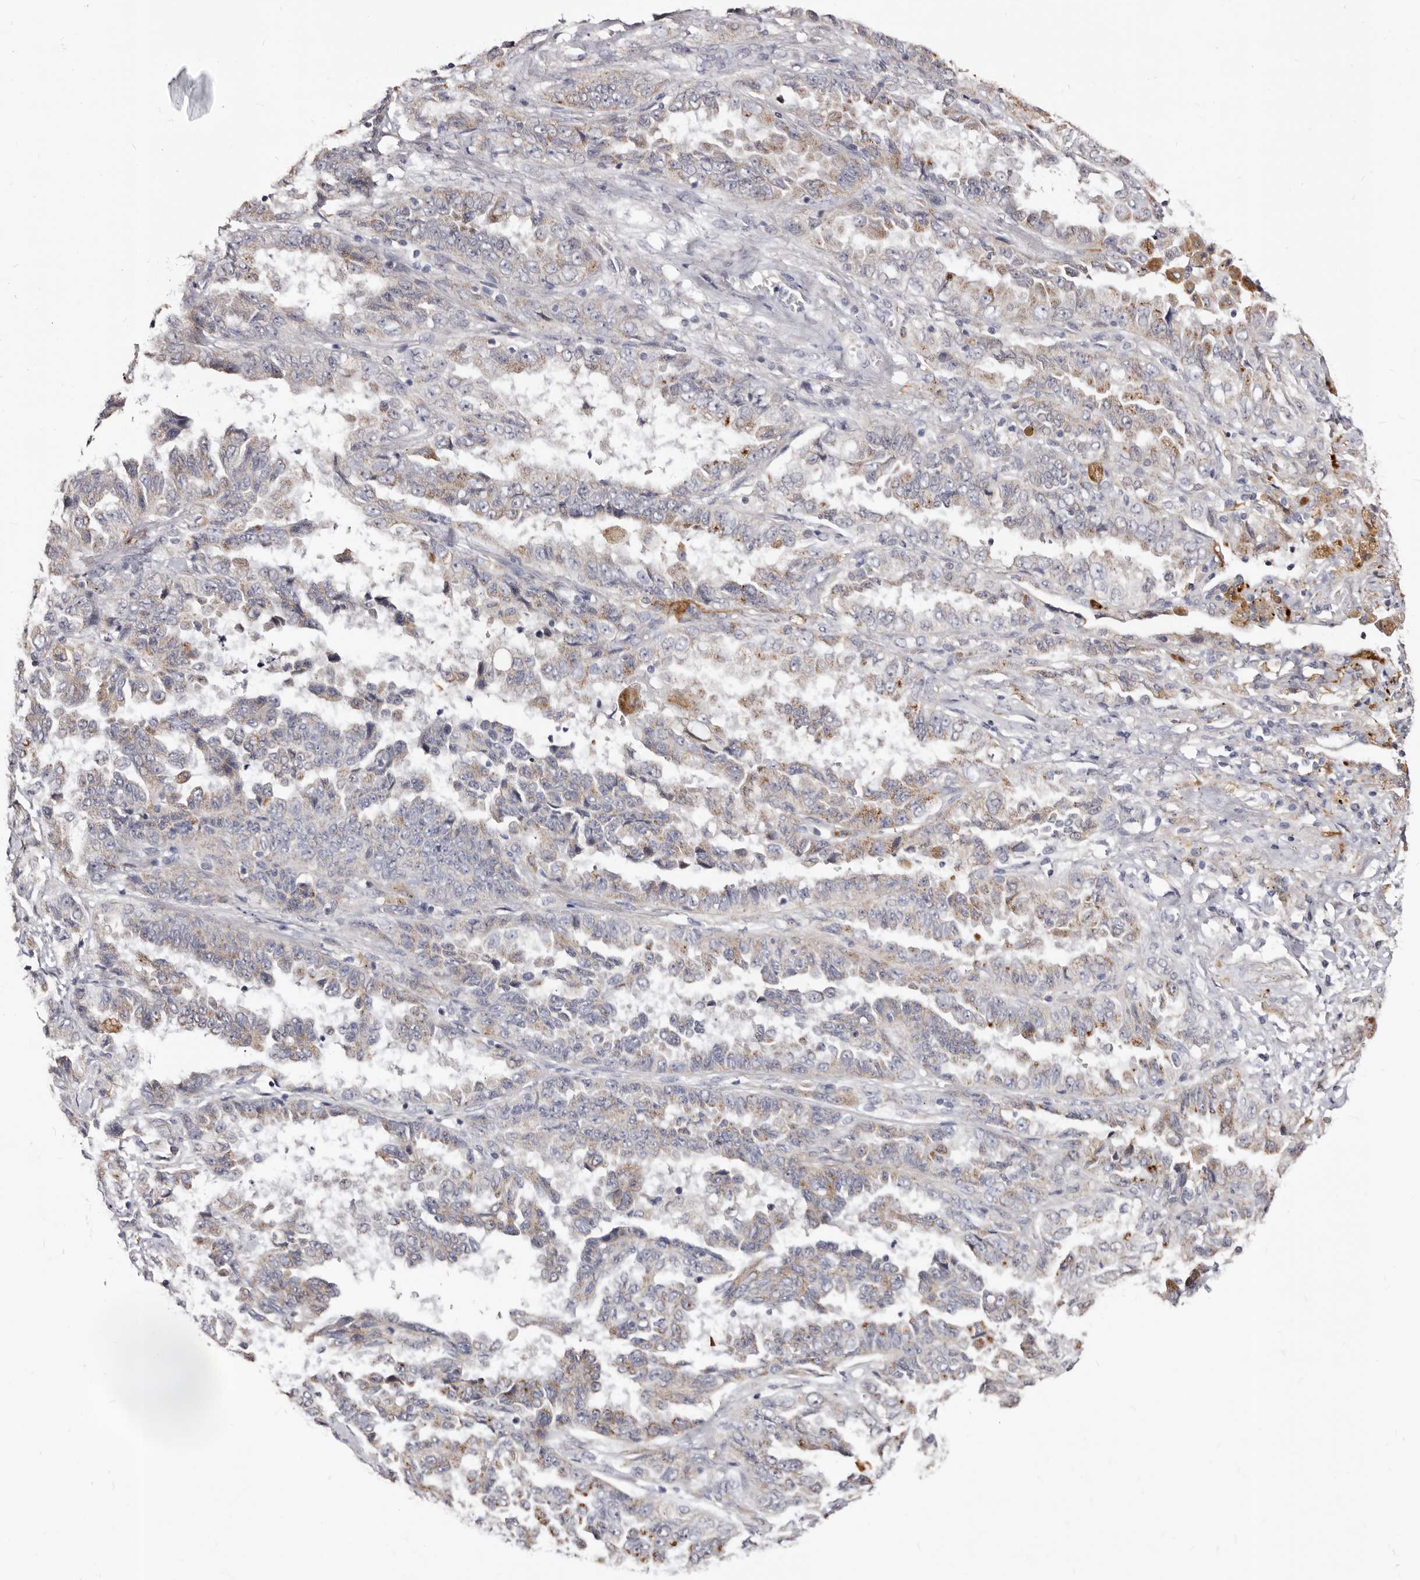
{"staining": {"intensity": "weak", "quantity": "<25%", "location": "cytoplasmic/membranous"}, "tissue": "lung cancer", "cell_type": "Tumor cells", "image_type": "cancer", "snomed": [{"axis": "morphology", "description": "Adenocarcinoma, NOS"}, {"axis": "topography", "description": "Lung"}], "caption": "Image shows no protein staining in tumor cells of lung cancer tissue.", "gene": "PTAFR", "patient": {"sex": "female", "age": 51}}